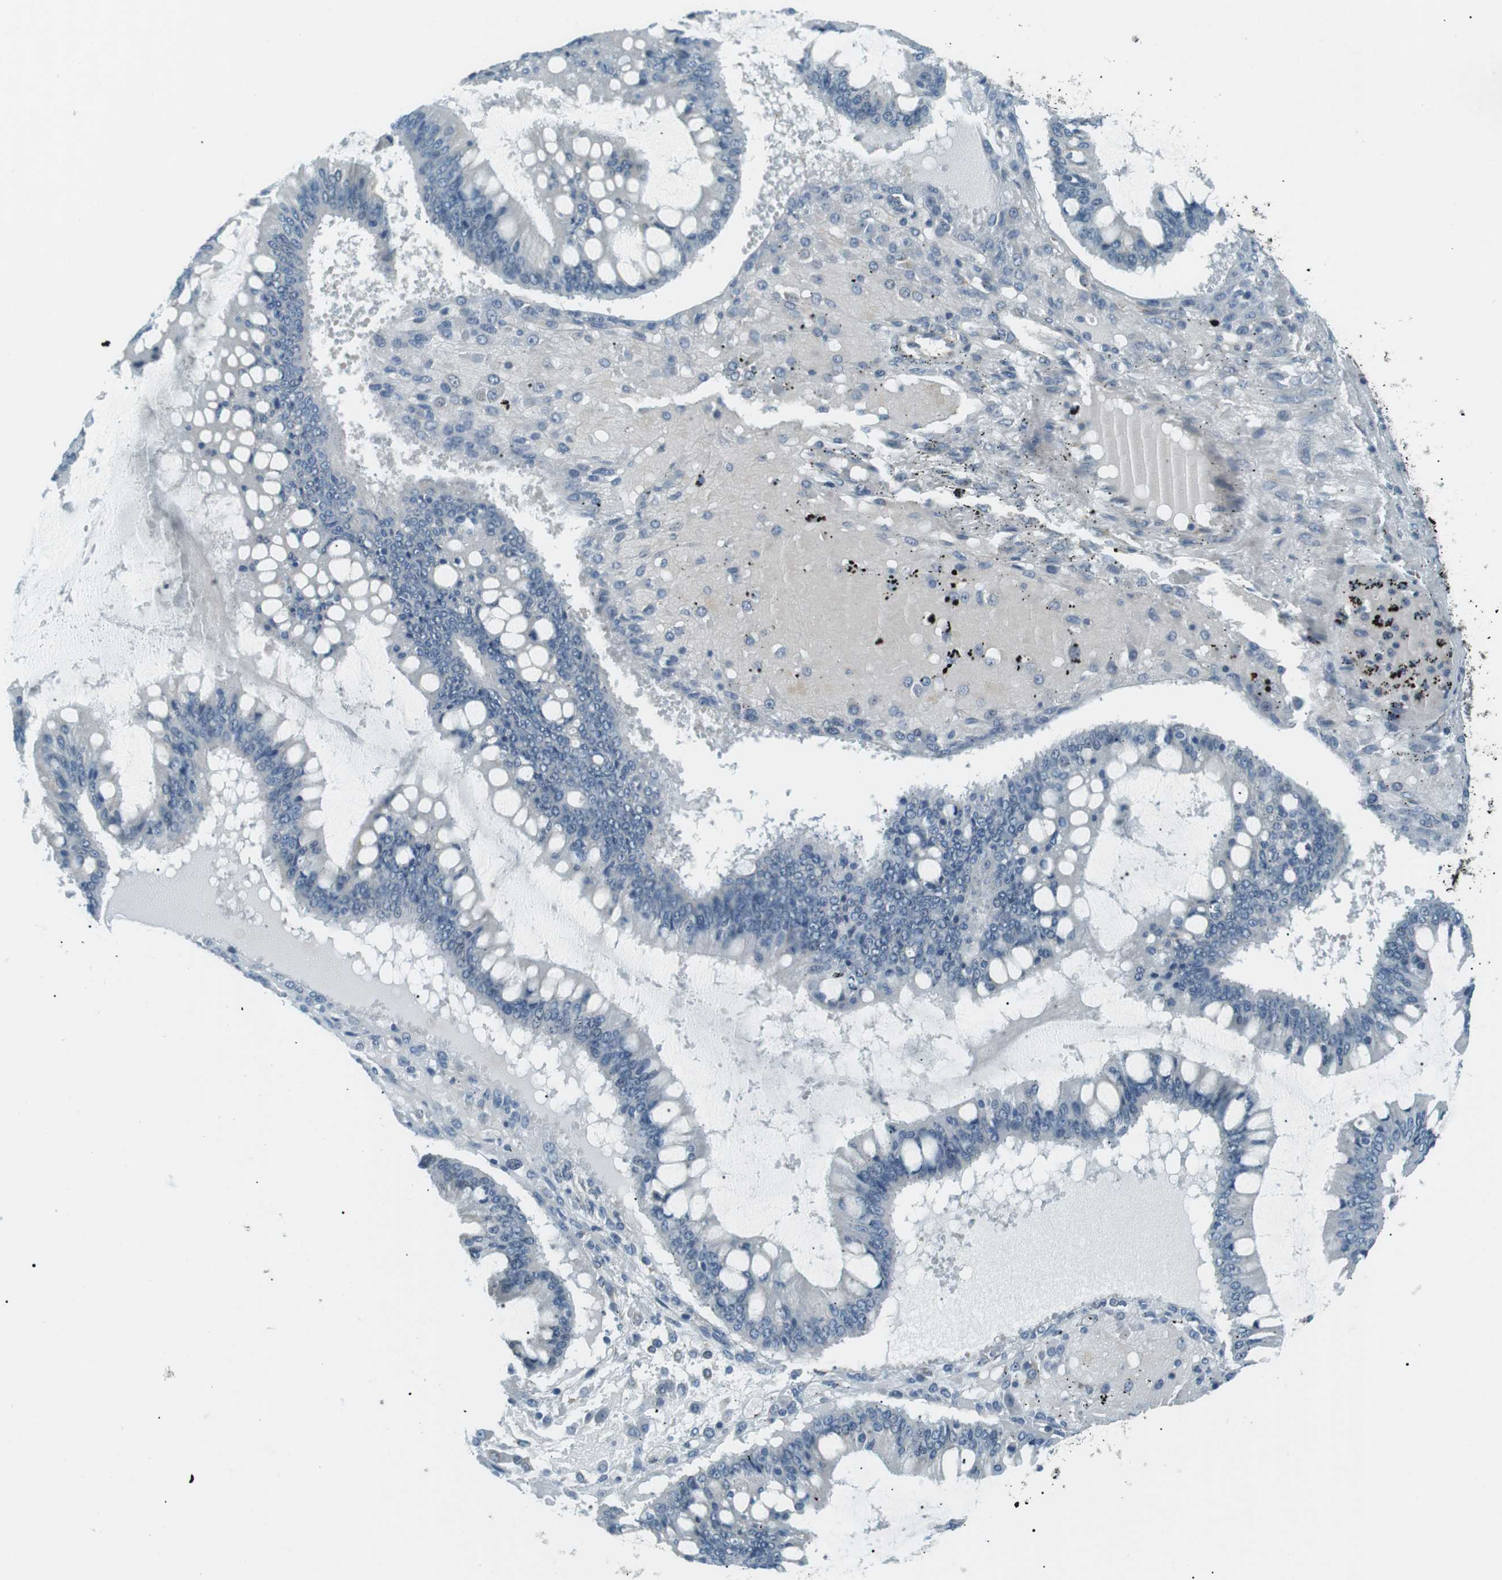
{"staining": {"intensity": "negative", "quantity": "none", "location": "none"}, "tissue": "ovarian cancer", "cell_type": "Tumor cells", "image_type": "cancer", "snomed": [{"axis": "morphology", "description": "Cystadenocarcinoma, mucinous, NOS"}, {"axis": "topography", "description": "Ovary"}], "caption": "Tumor cells are negative for protein expression in human ovarian mucinous cystadenocarcinoma.", "gene": "SERPINB2", "patient": {"sex": "female", "age": 73}}